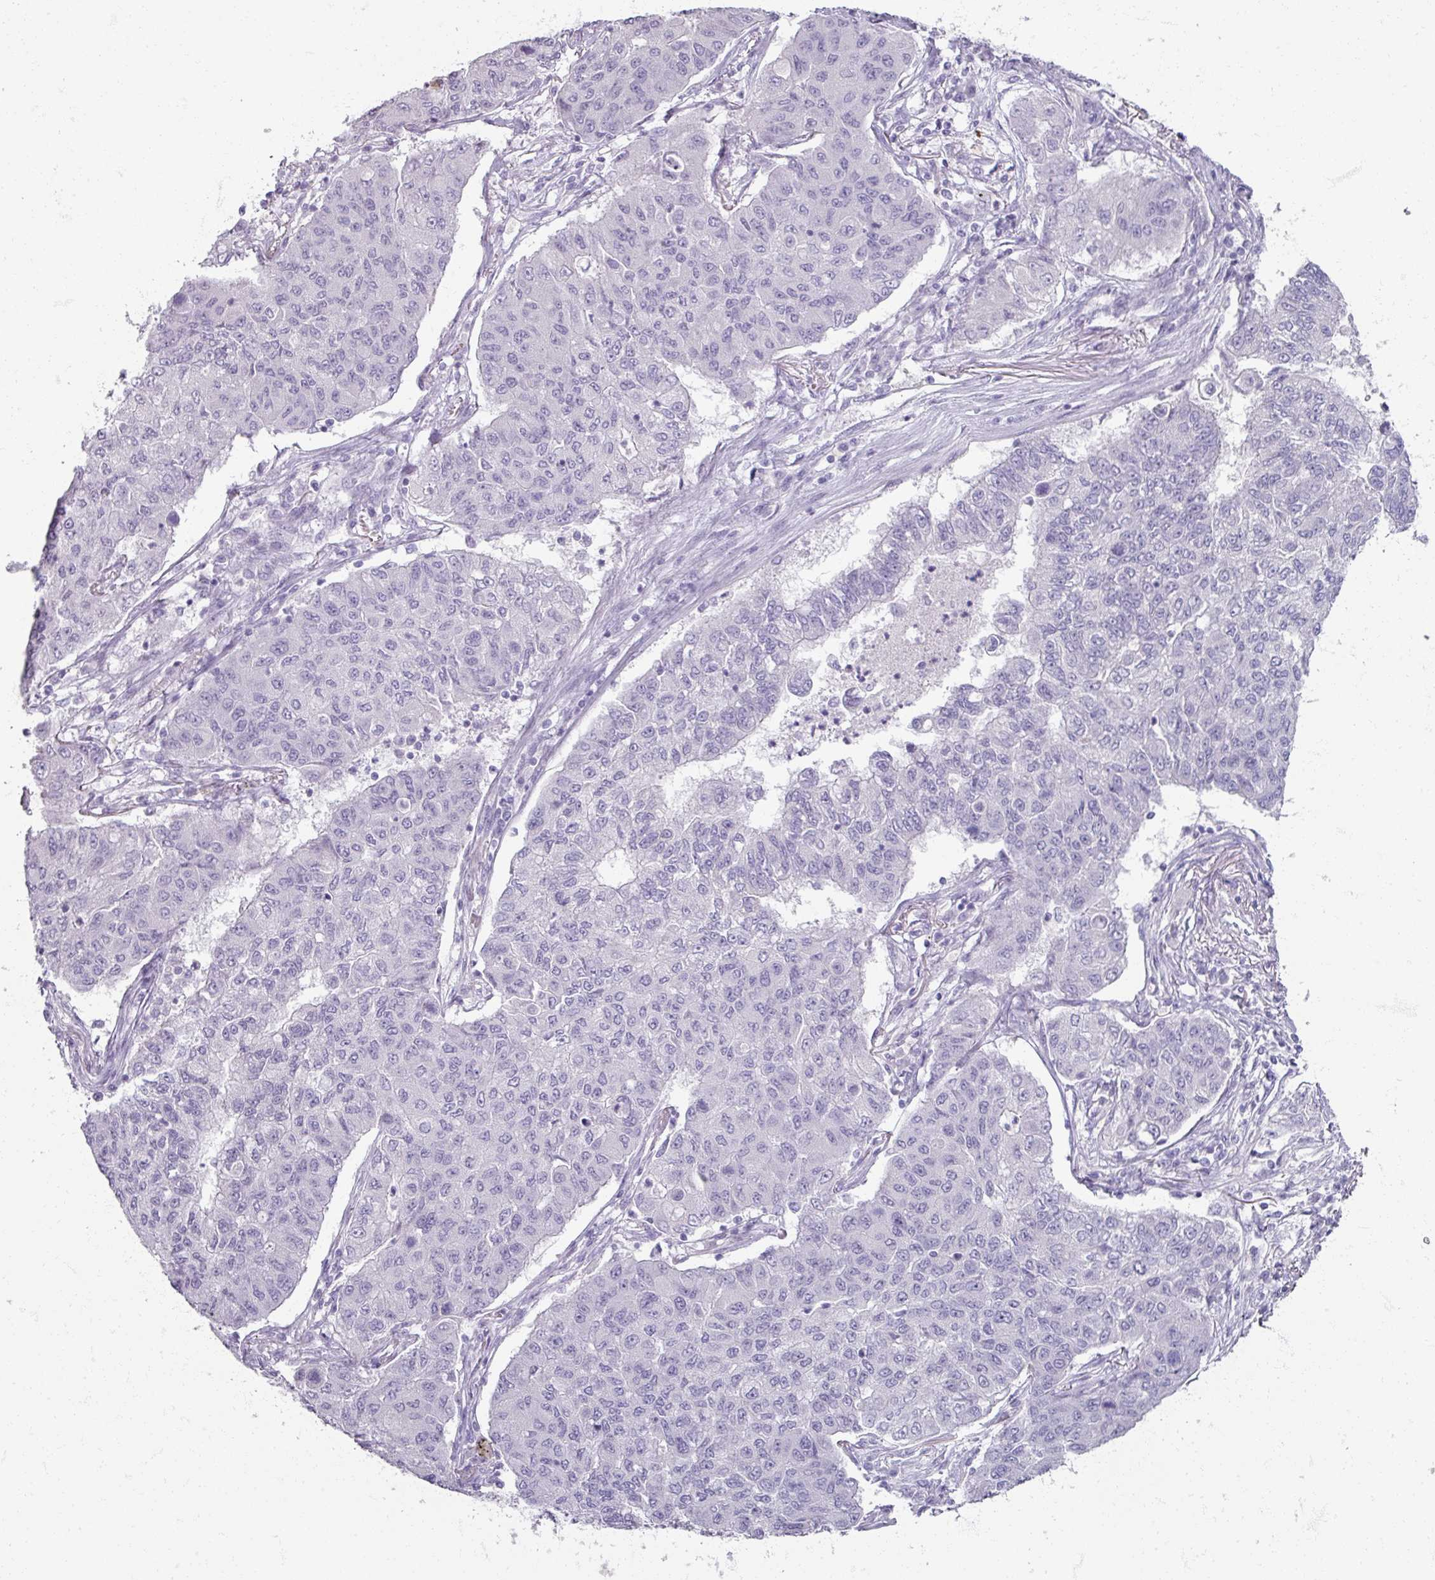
{"staining": {"intensity": "negative", "quantity": "none", "location": "none"}, "tissue": "lung cancer", "cell_type": "Tumor cells", "image_type": "cancer", "snomed": [{"axis": "morphology", "description": "Squamous cell carcinoma, NOS"}, {"axis": "topography", "description": "Lung"}], "caption": "The image displays no significant positivity in tumor cells of lung cancer (squamous cell carcinoma).", "gene": "TG", "patient": {"sex": "male", "age": 74}}